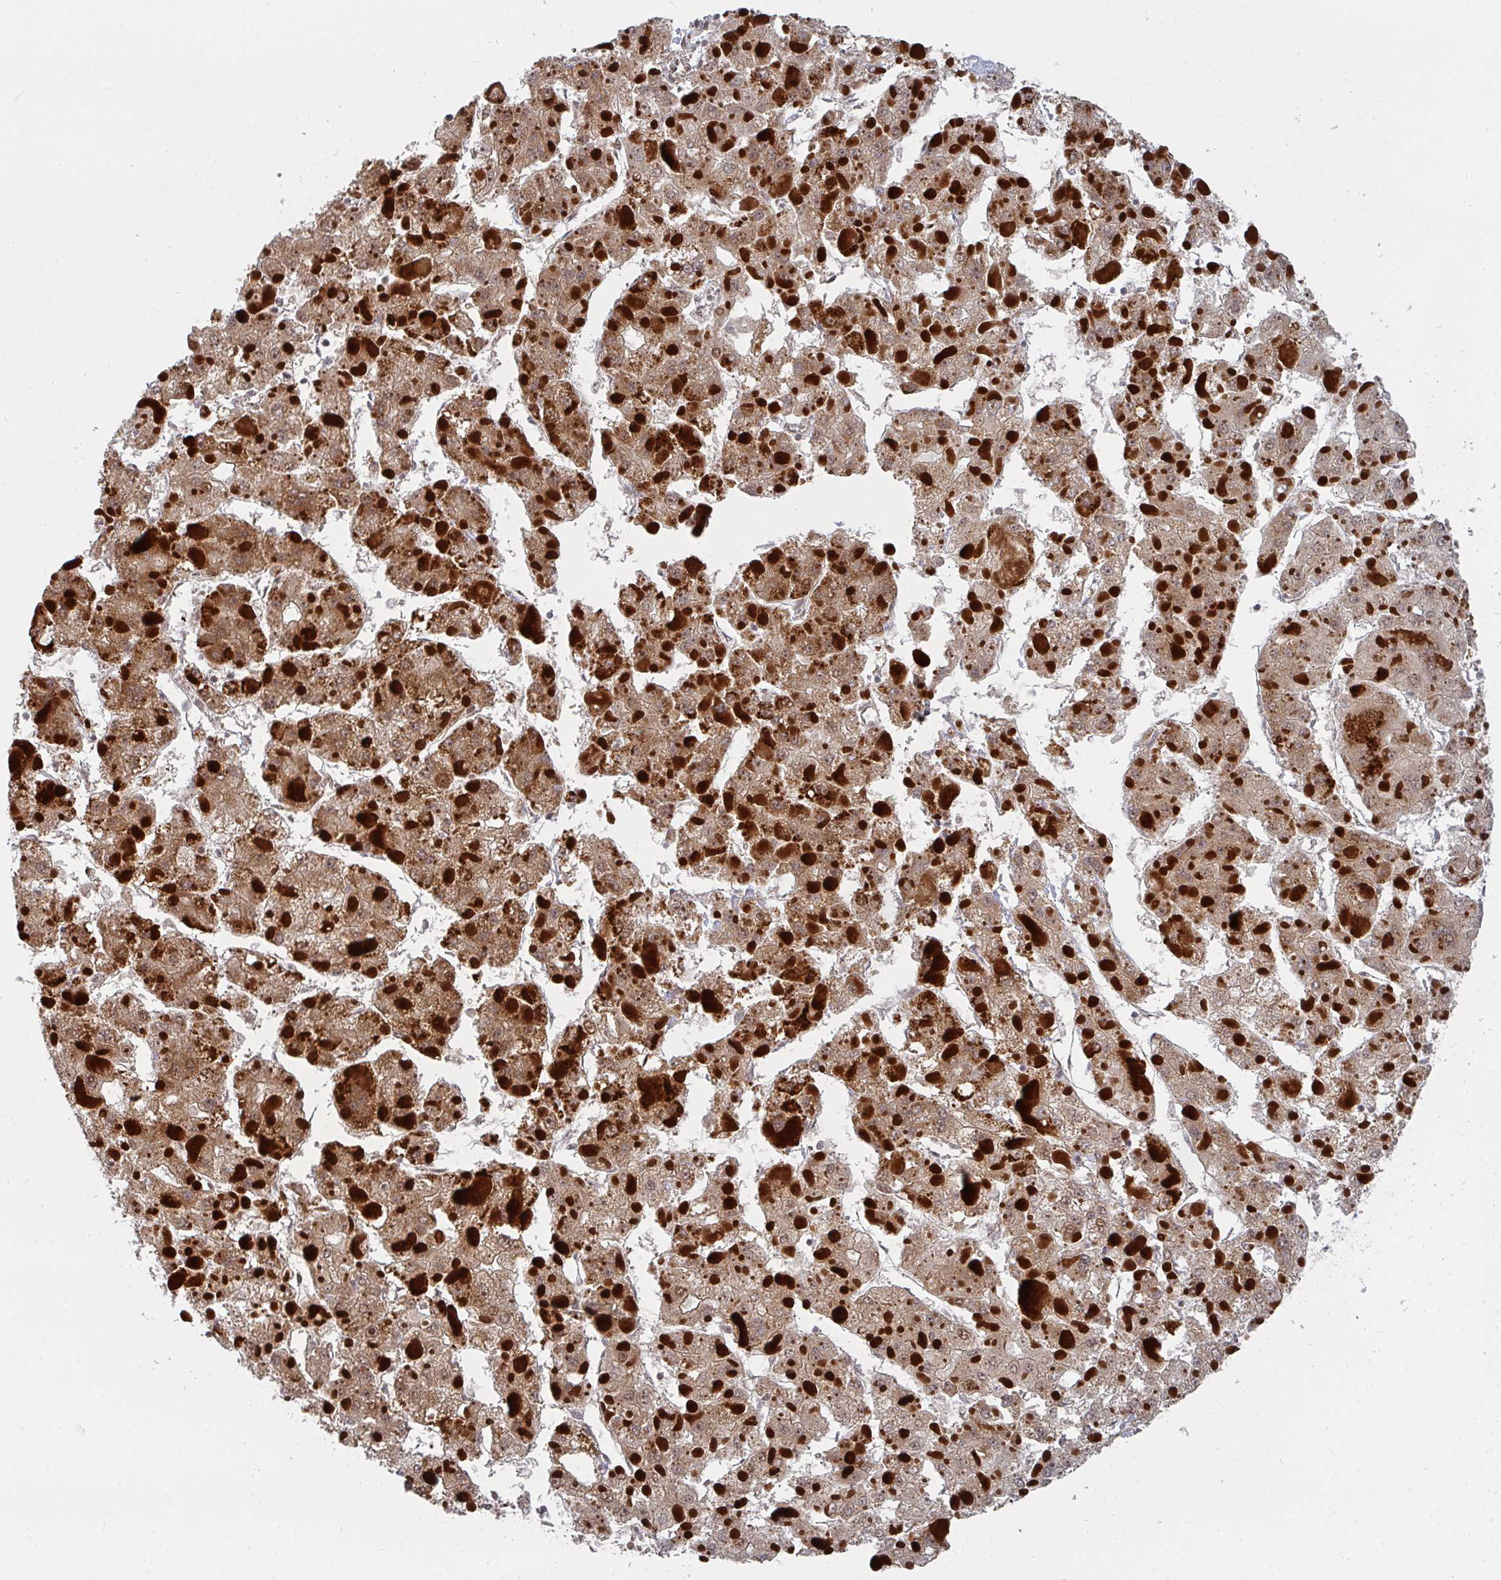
{"staining": {"intensity": "moderate", "quantity": ">75%", "location": "cytoplasmic/membranous"}, "tissue": "liver cancer", "cell_type": "Tumor cells", "image_type": "cancer", "snomed": [{"axis": "morphology", "description": "Carcinoma, Hepatocellular, NOS"}, {"axis": "topography", "description": "Liver"}], "caption": "IHC photomicrograph of neoplastic tissue: hepatocellular carcinoma (liver) stained using IHC exhibits medium levels of moderate protein expression localized specifically in the cytoplasmic/membranous of tumor cells, appearing as a cytoplasmic/membranous brown color.", "gene": "RBBP5", "patient": {"sex": "female", "age": 73}}